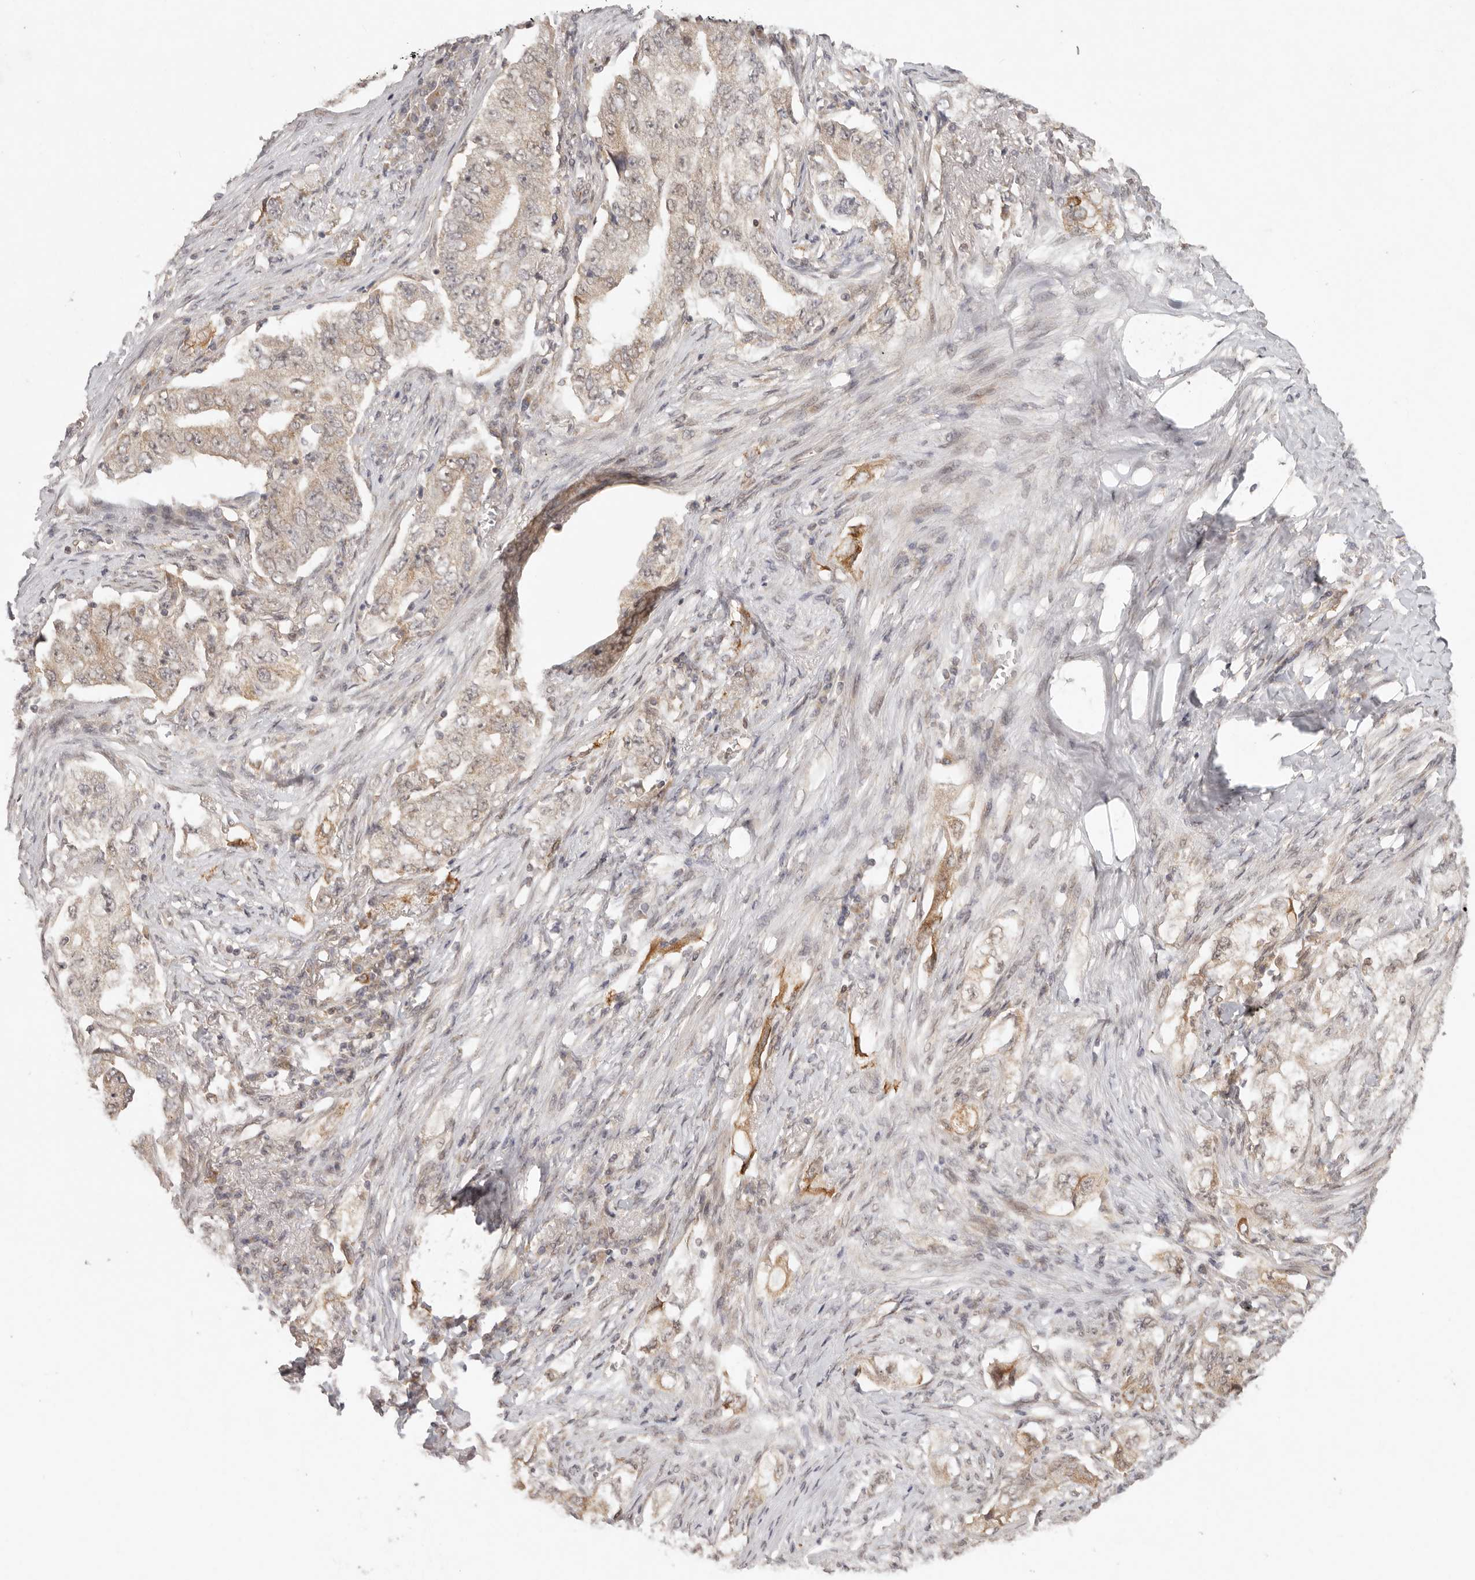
{"staining": {"intensity": "weak", "quantity": ">75%", "location": "cytoplasmic/membranous"}, "tissue": "lung cancer", "cell_type": "Tumor cells", "image_type": "cancer", "snomed": [{"axis": "morphology", "description": "Adenocarcinoma, NOS"}, {"axis": "topography", "description": "Lung"}], "caption": "Approximately >75% of tumor cells in lung adenocarcinoma show weak cytoplasmic/membranous protein expression as visualized by brown immunohistochemical staining.", "gene": "LRRC75A", "patient": {"sex": "female", "age": 51}}